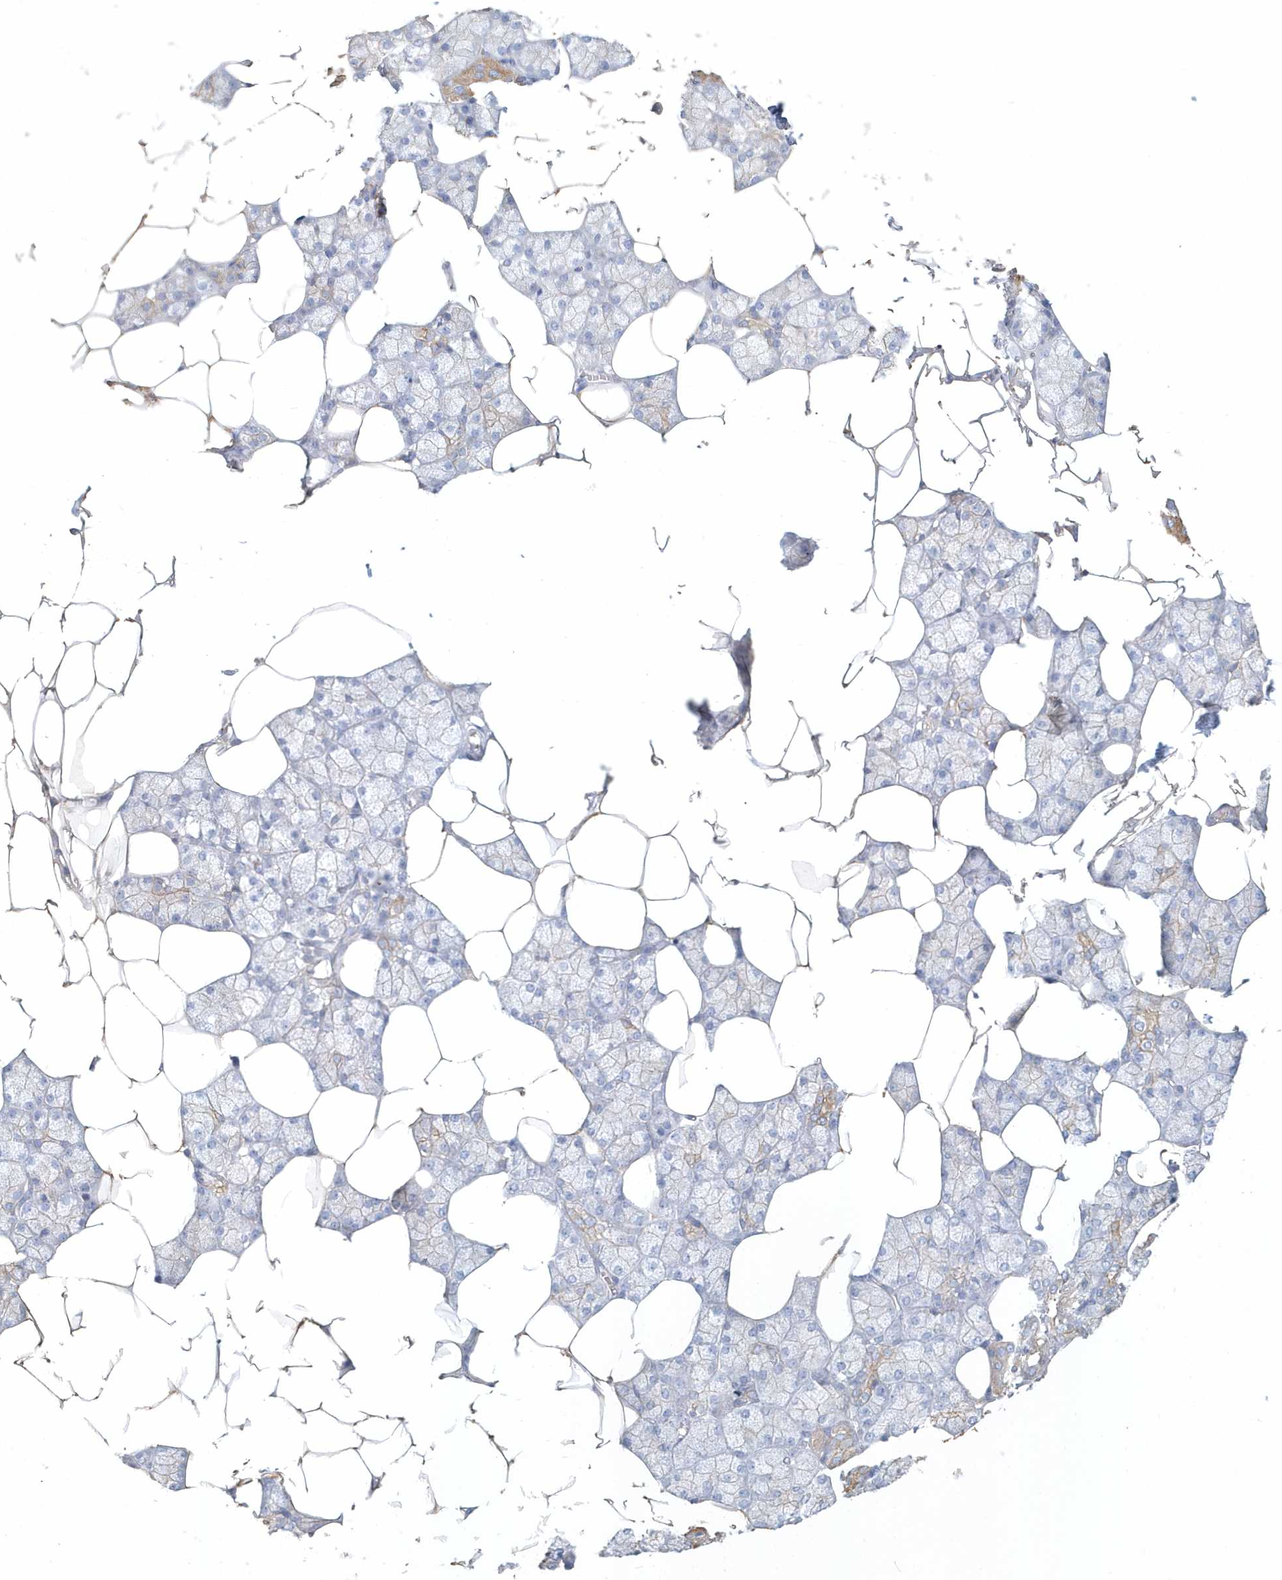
{"staining": {"intensity": "weak", "quantity": "25%-75%", "location": "cytoplasmic/membranous"}, "tissue": "salivary gland", "cell_type": "Glandular cells", "image_type": "normal", "snomed": [{"axis": "morphology", "description": "Normal tissue, NOS"}, {"axis": "topography", "description": "Salivary gland"}], "caption": "A micrograph of salivary gland stained for a protein shows weak cytoplasmic/membranous brown staining in glandular cells.", "gene": "MMRN1", "patient": {"sex": "male", "age": 62}}